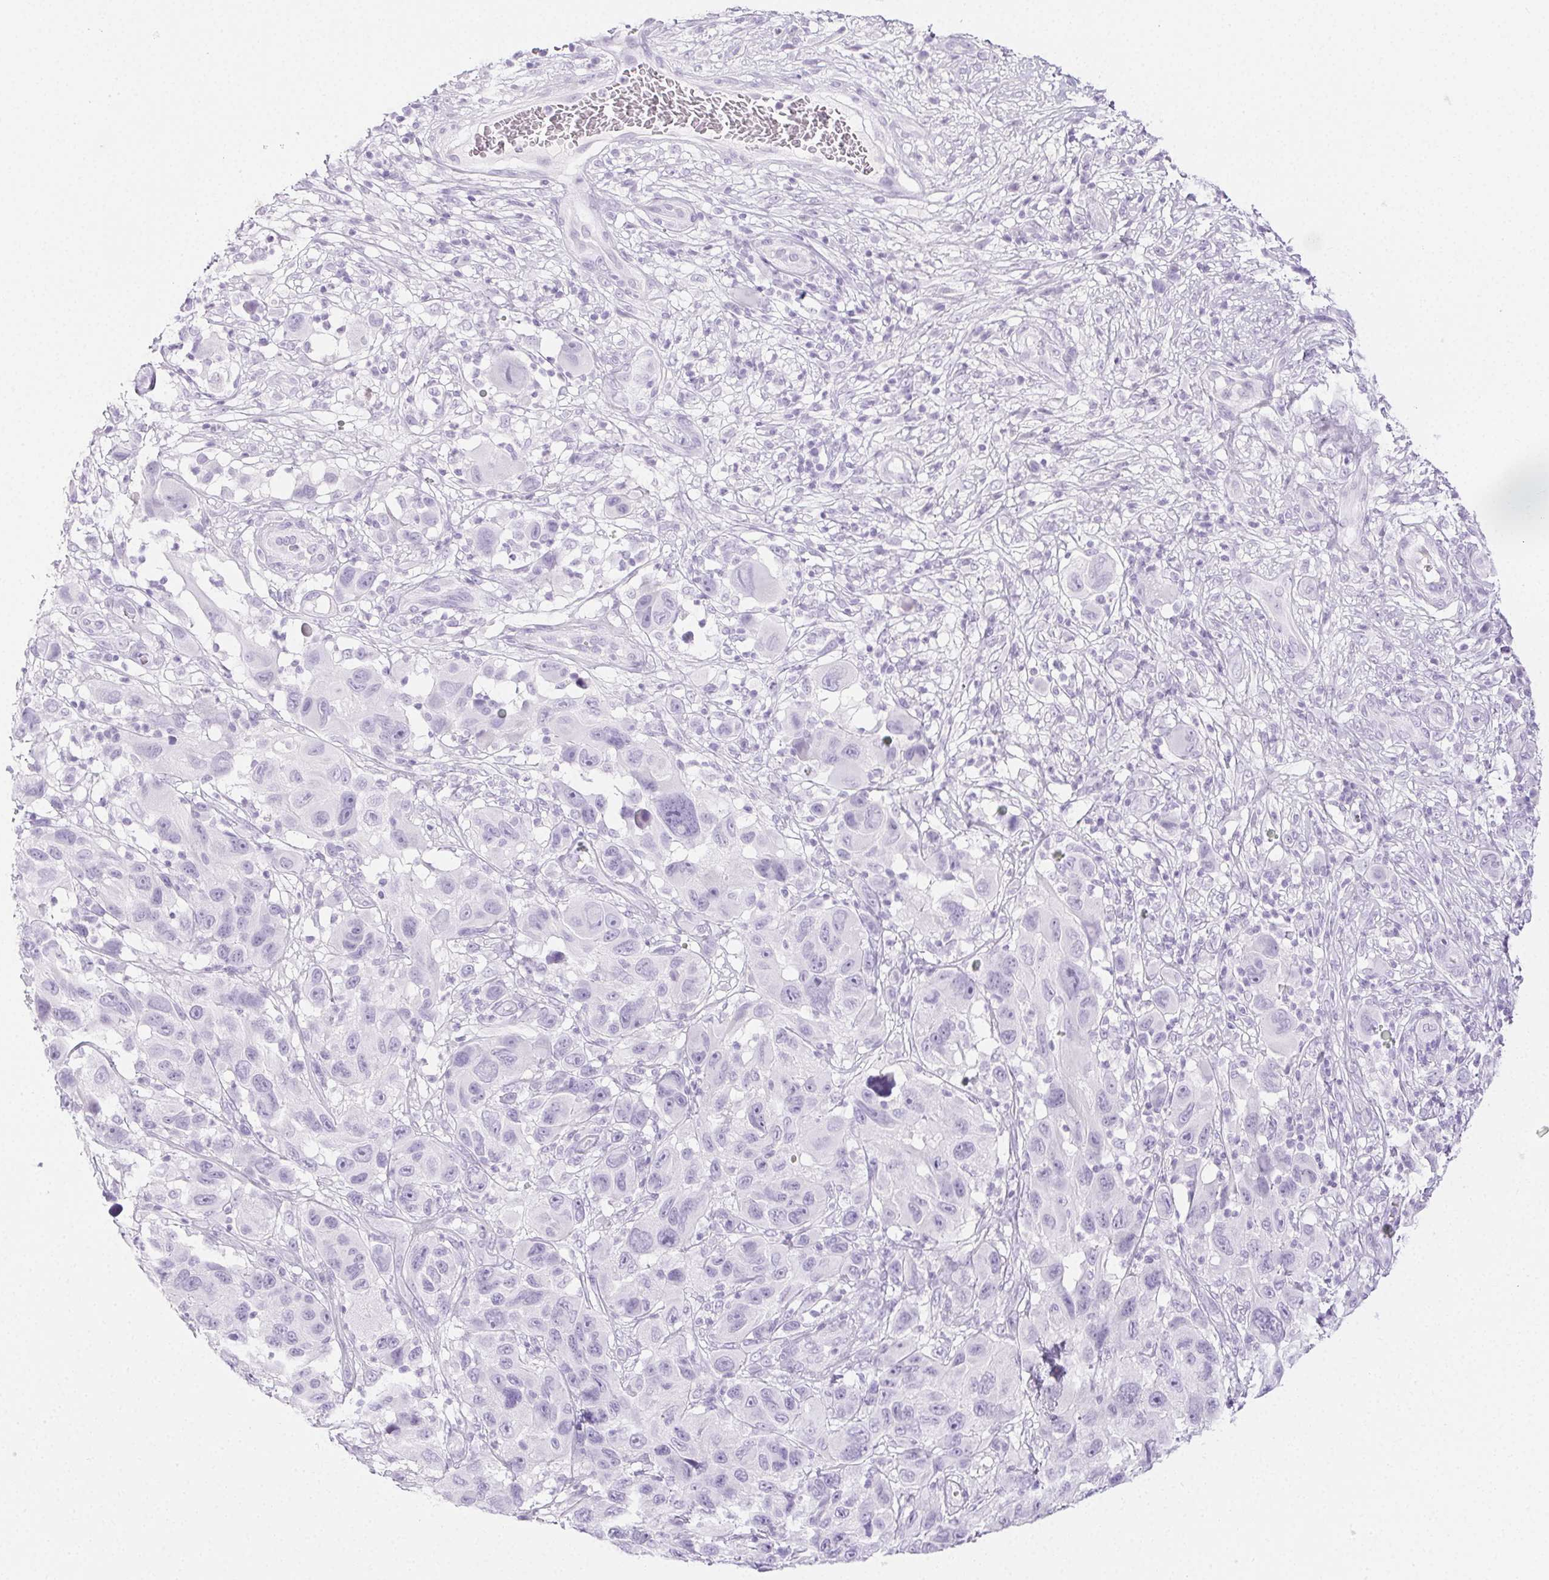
{"staining": {"intensity": "negative", "quantity": "none", "location": "none"}, "tissue": "melanoma", "cell_type": "Tumor cells", "image_type": "cancer", "snomed": [{"axis": "morphology", "description": "Malignant melanoma, NOS"}, {"axis": "topography", "description": "Skin"}], "caption": "DAB (3,3'-diaminobenzidine) immunohistochemical staining of malignant melanoma exhibits no significant staining in tumor cells. Nuclei are stained in blue.", "gene": "PI3", "patient": {"sex": "male", "age": 53}}